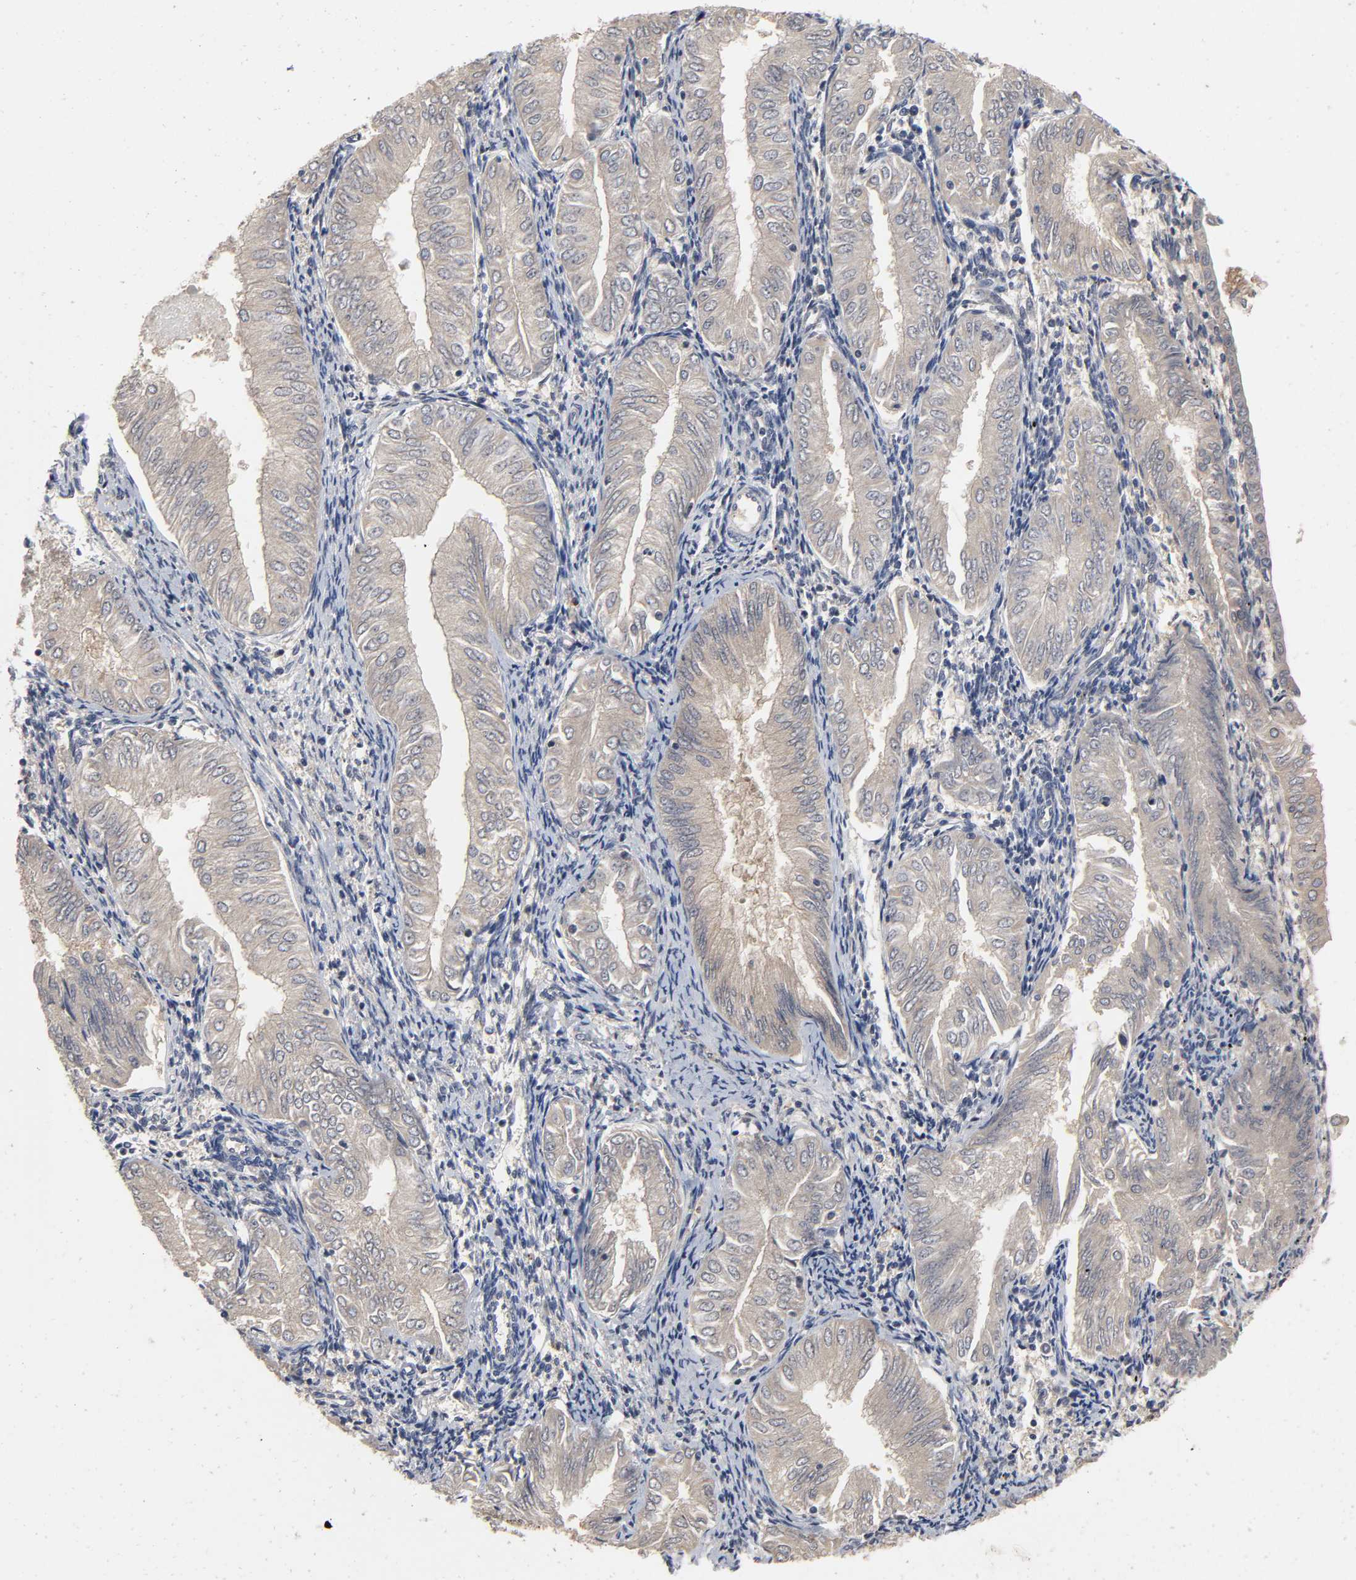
{"staining": {"intensity": "weak", "quantity": ">75%", "location": "cytoplasmic/membranous"}, "tissue": "endometrial cancer", "cell_type": "Tumor cells", "image_type": "cancer", "snomed": [{"axis": "morphology", "description": "Adenocarcinoma, NOS"}, {"axis": "topography", "description": "Endometrium"}], "caption": "Approximately >75% of tumor cells in human endometrial cancer demonstrate weak cytoplasmic/membranous protein expression as visualized by brown immunohistochemical staining.", "gene": "CPN2", "patient": {"sex": "female", "age": 53}}